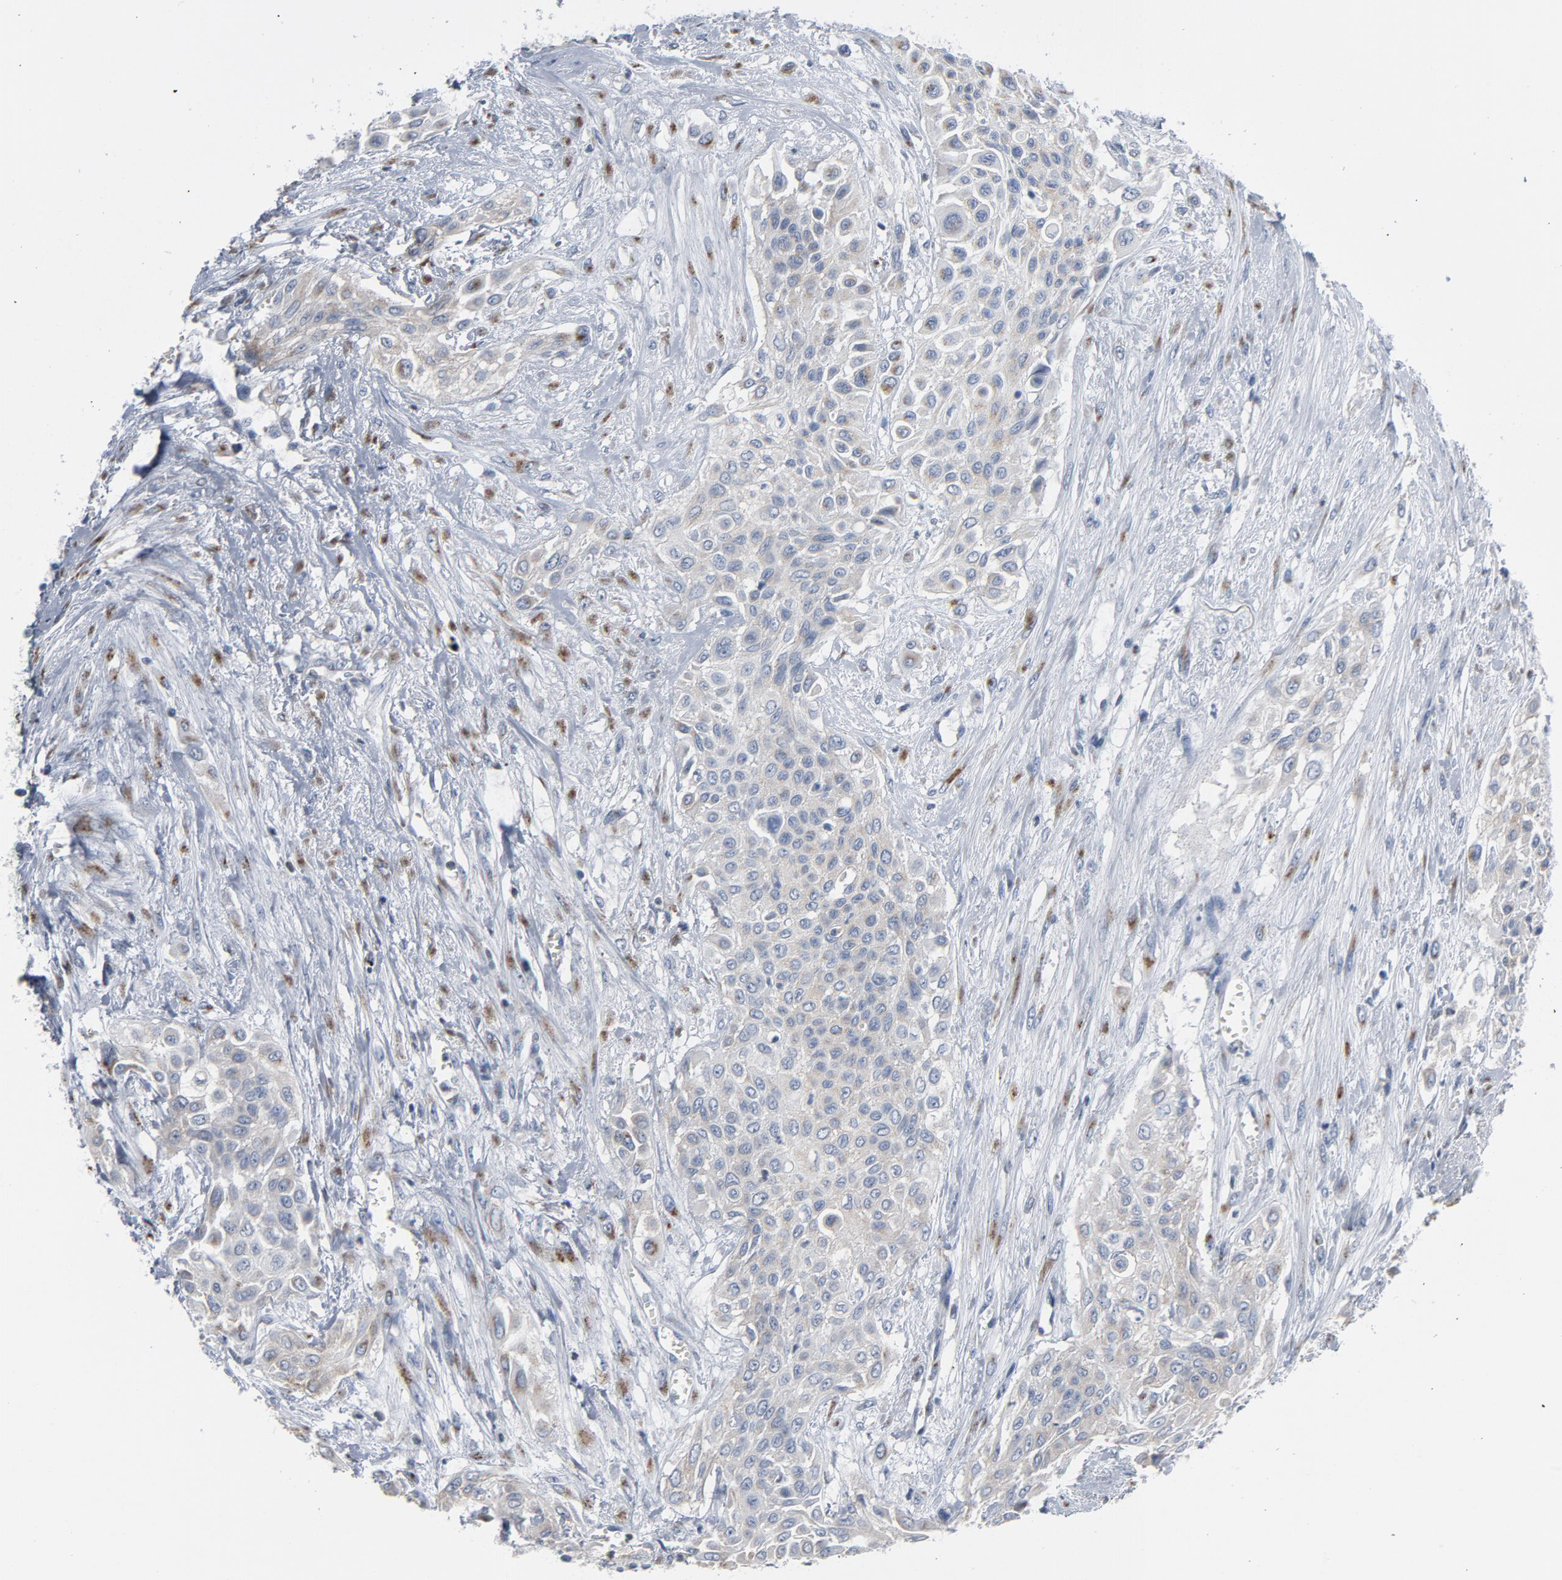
{"staining": {"intensity": "weak", "quantity": ">75%", "location": "cytoplasmic/membranous"}, "tissue": "urothelial cancer", "cell_type": "Tumor cells", "image_type": "cancer", "snomed": [{"axis": "morphology", "description": "Urothelial carcinoma, High grade"}, {"axis": "topography", "description": "Urinary bladder"}], "caption": "Brown immunohistochemical staining in urothelial cancer displays weak cytoplasmic/membranous positivity in approximately >75% of tumor cells.", "gene": "YIPF6", "patient": {"sex": "male", "age": 57}}